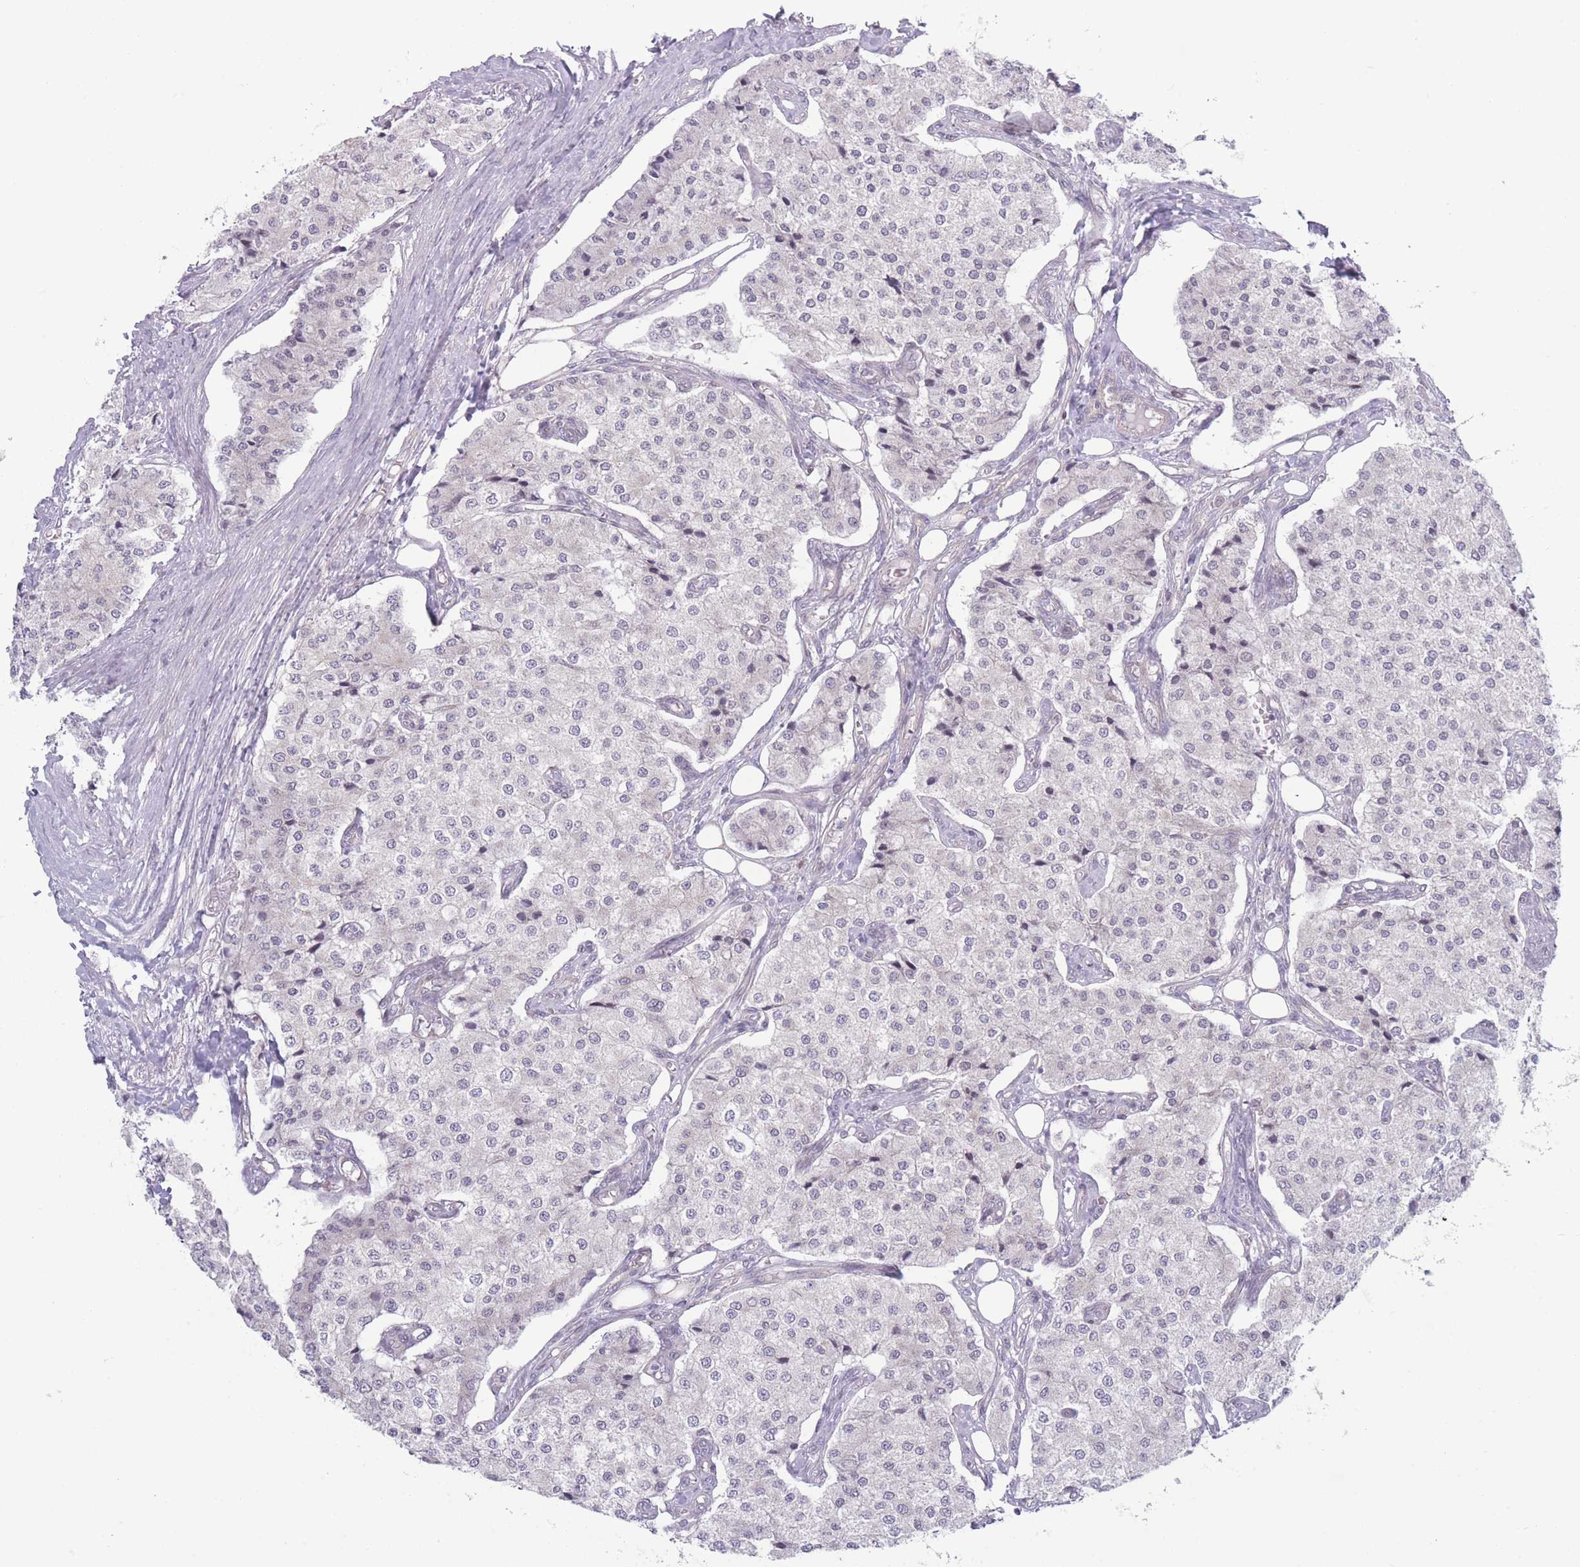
{"staining": {"intensity": "negative", "quantity": "none", "location": "none"}, "tissue": "carcinoid", "cell_type": "Tumor cells", "image_type": "cancer", "snomed": [{"axis": "morphology", "description": "Carcinoid, malignant, NOS"}, {"axis": "topography", "description": "Colon"}], "caption": "Carcinoid was stained to show a protein in brown. There is no significant positivity in tumor cells.", "gene": "VRK2", "patient": {"sex": "female", "age": 52}}